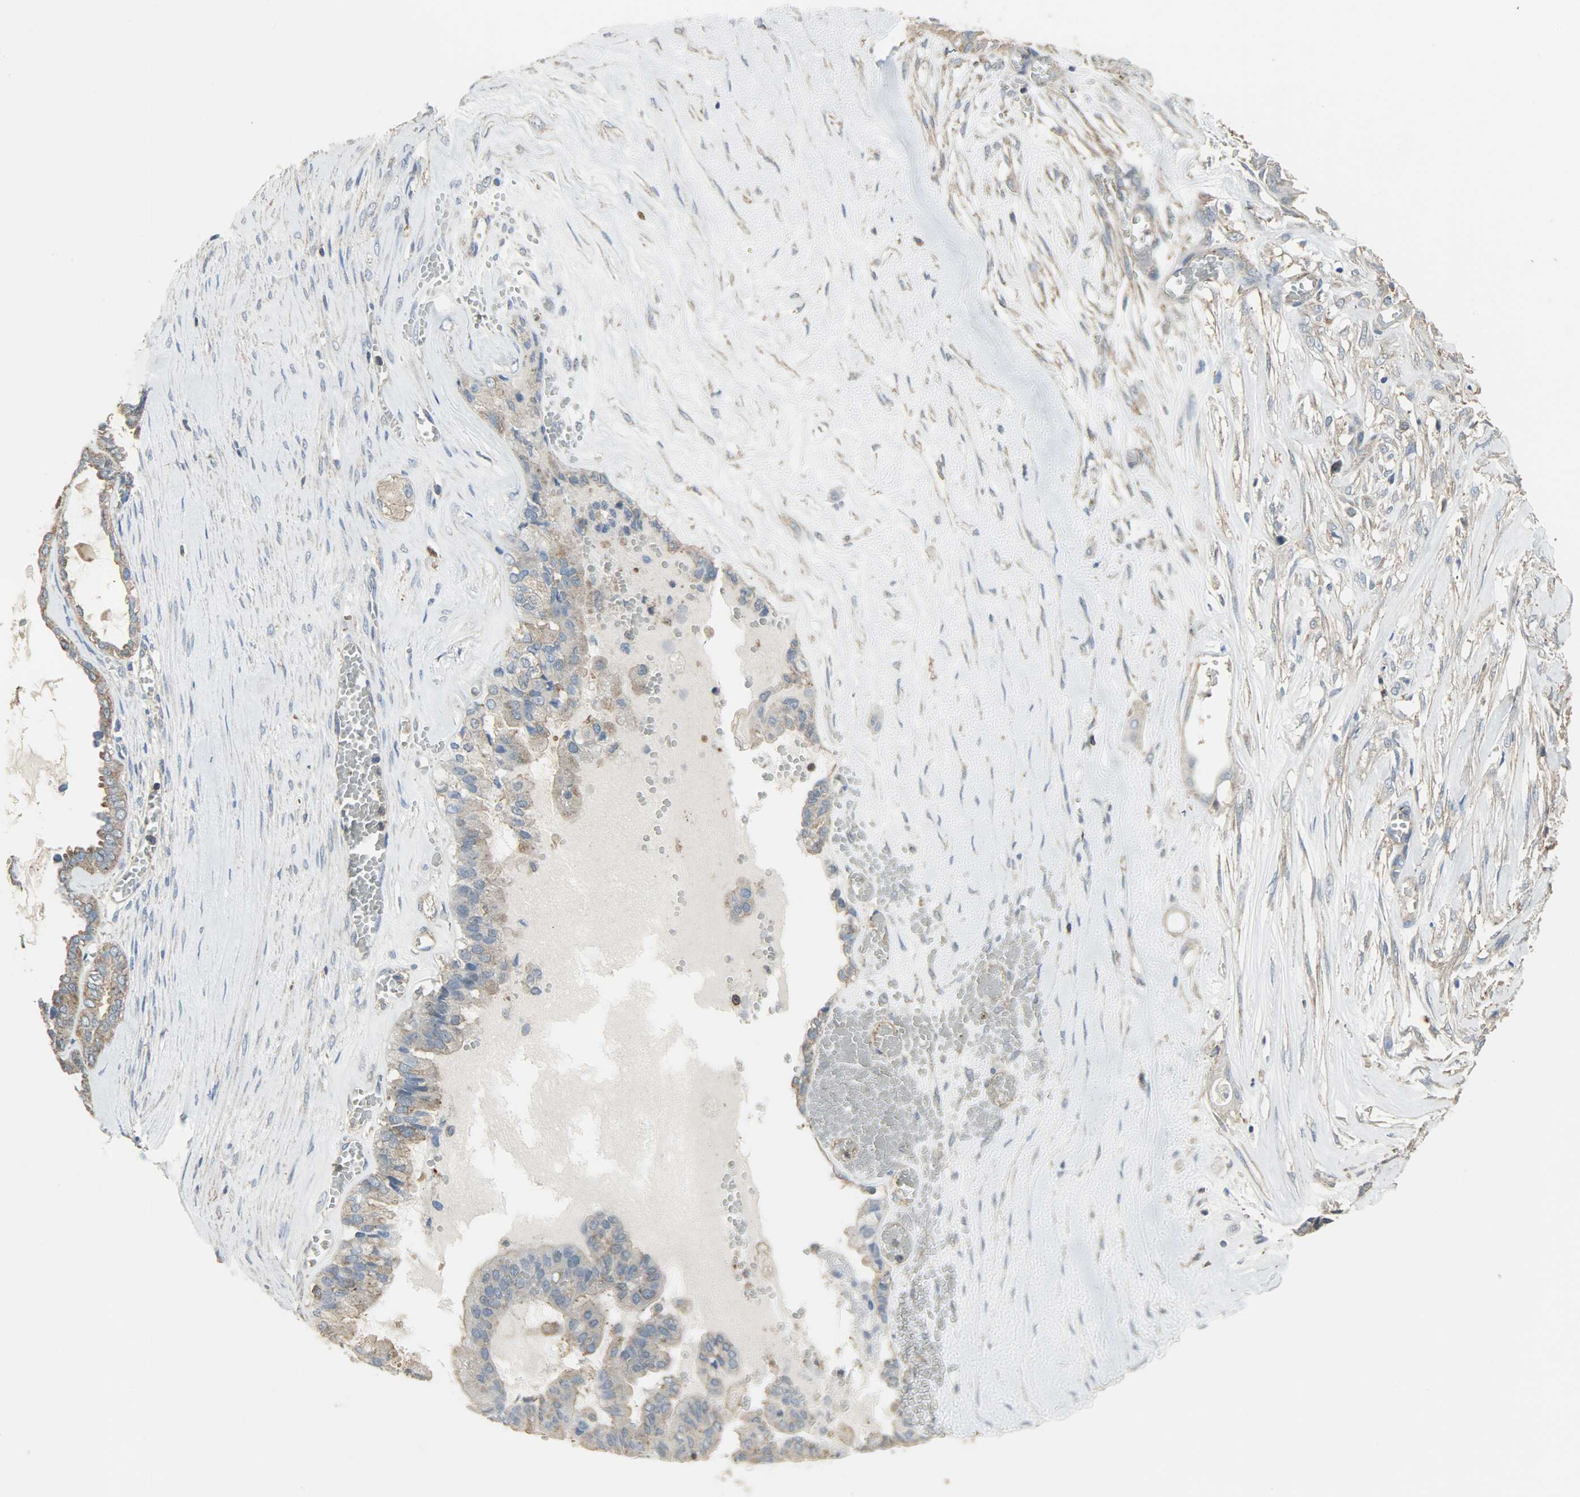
{"staining": {"intensity": "weak", "quantity": ">75%", "location": "cytoplasmic/membranous"}, "tissue": "ovarian cancer", "cell_type": "Tumor cells", "image_type": "cancer", "snomed": [{"axis": "morphology", "description": "Carcinoma, NOS"}, {"axis": "morphology", "description": "Carcinoma, endometroid"}, {"axis": "topography", "description": "Ovary"}], "caption": "DAB immunohistochemical staining of human ovarian carcinoma shows weak cytoplasmic/membranous protein positivity in approximately >75% of tumor cells.", "gene": "DNAJA4", "patient": {"sex": "female", "age": 50}}